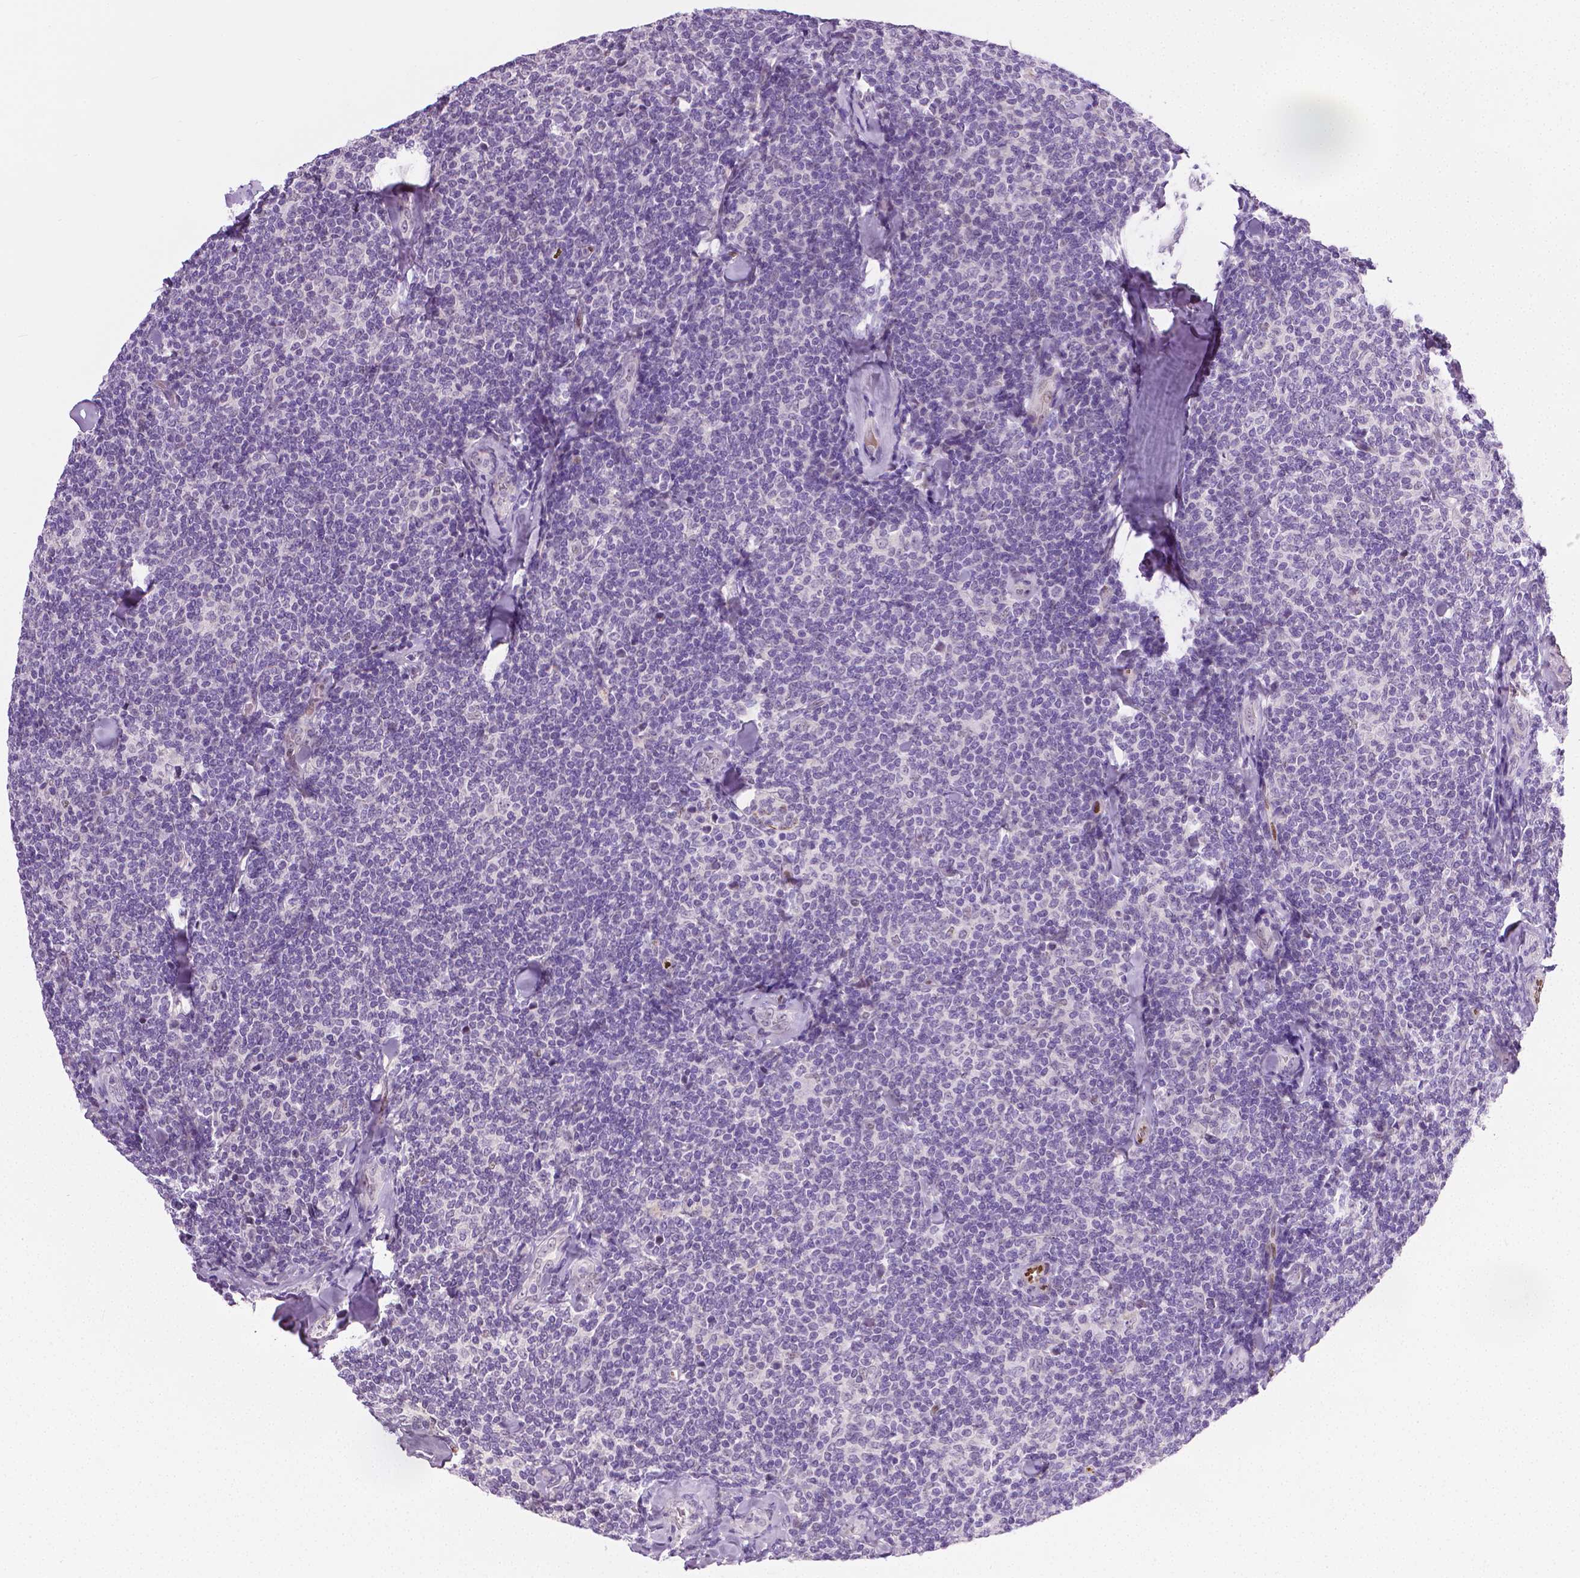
{"staining": {"intensity": "negative", "quantity": "none", "location": "none"}, "tissue": "lymphoma", "cell_type": "Tumor cells", "image_type": "cancer", "snomed": [{"axis": "morphology", "description": "Malignant lymphoma, non-Hodgkin's type, Low grade"}, {"axis": "topography", "description": "Lymph node"}], "caption": "Immunohistochemical staining of human lymphoma shows no significant staining in tumor cells.", "gene": "PTGER3", "patient": {"sex": "female", "age": 56}}